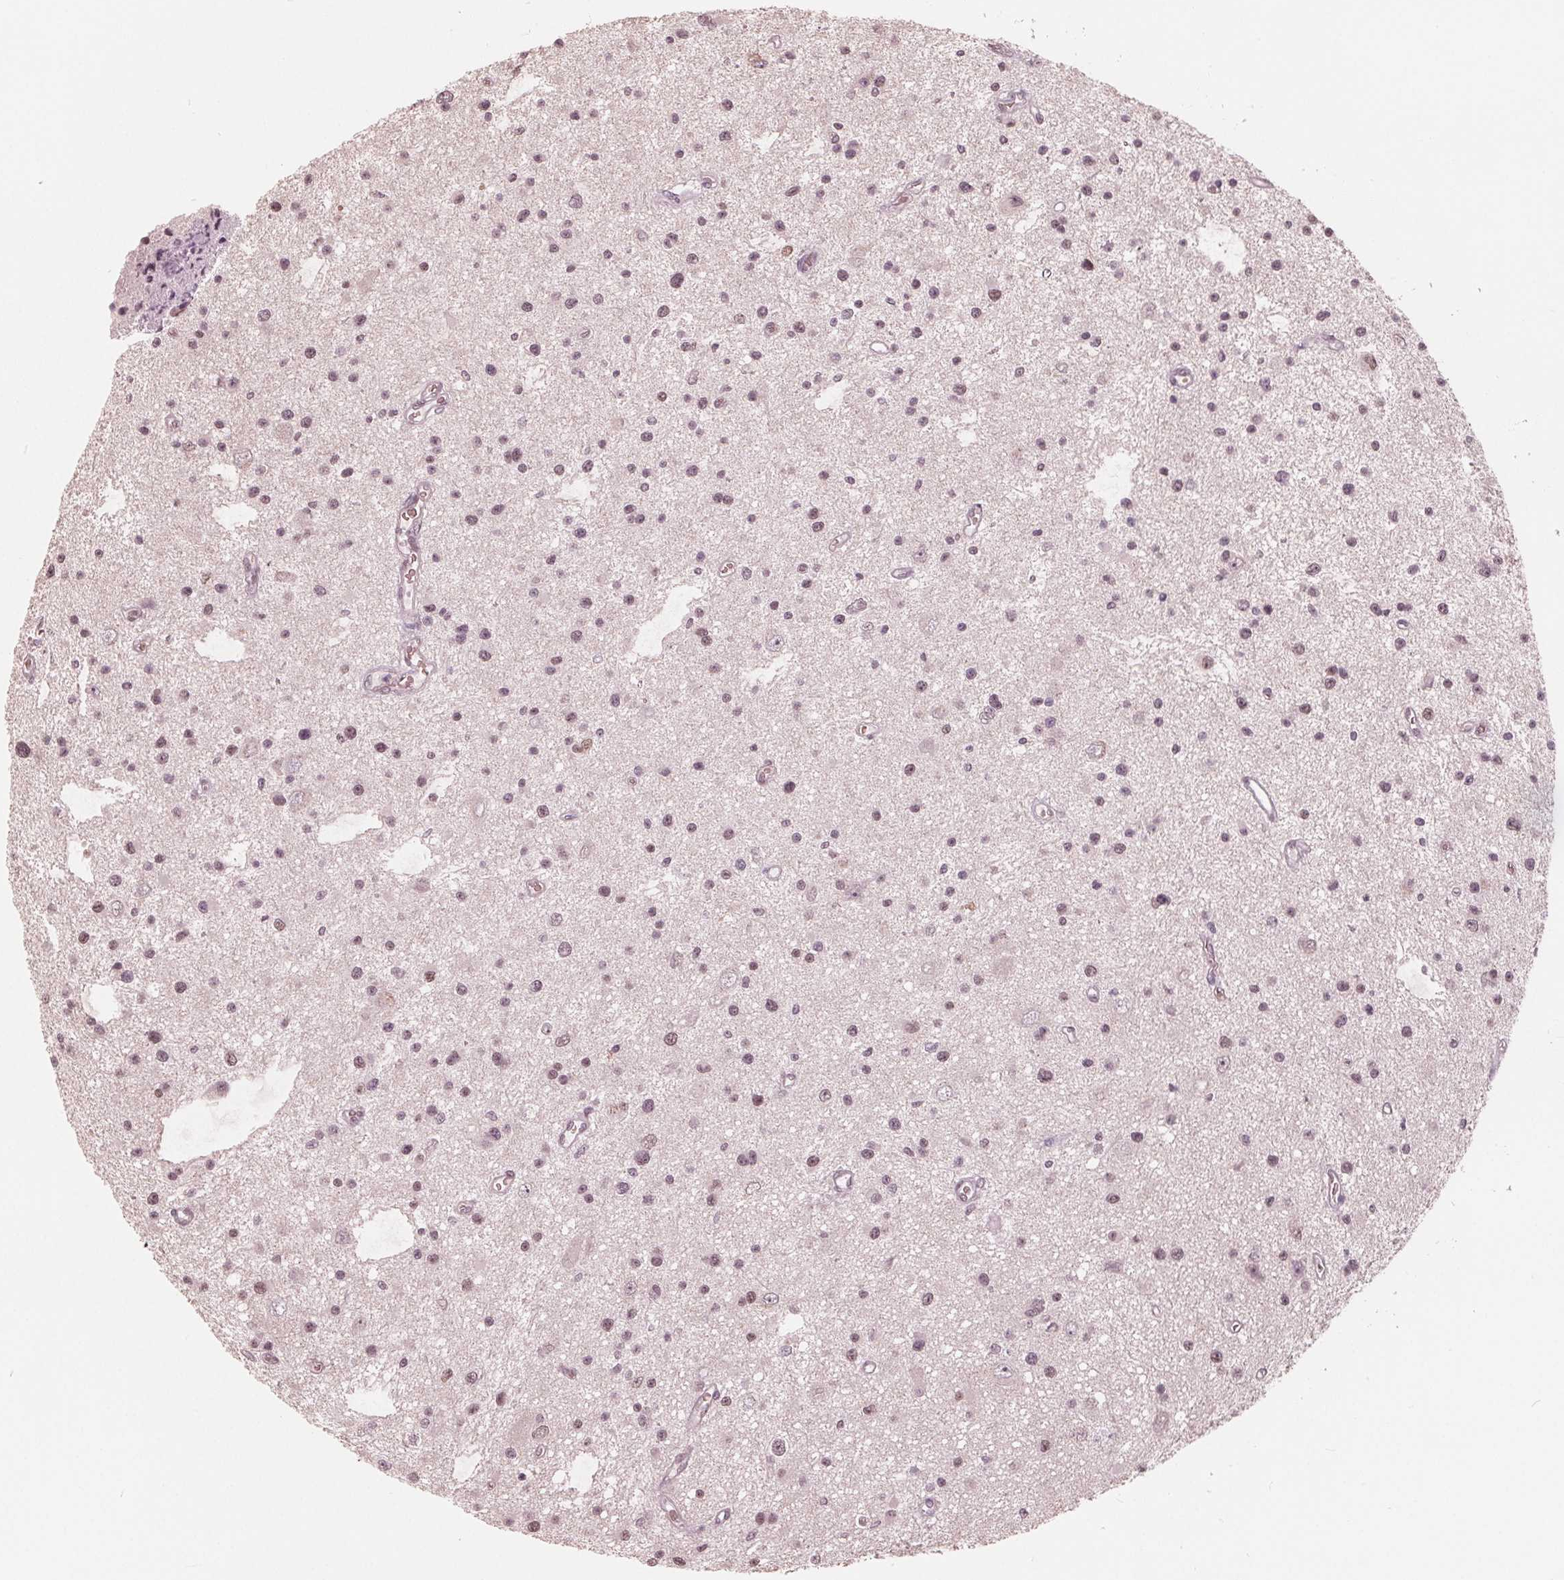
{"staining": {"intensity": "weak", "quantity": "25%-75%", "location": "nuclear"}, "tissue": "glioma", "cell_type": "Tumor cells", "image_type": "cancer", "snomed": [{"axis": "morphology", "description": "Glioma, malignant, Low grade"}, {"axis": "topography", "description": "Brain"}], "caption": "This photomicrograph shows malignant glioma (low-grade) stained with immunohistochemistry to label a protein in brown. The nuclear of tumor cells show weak positivity for the protein. Nuclei are counter-stained blue.", "gene": "HIRIP3", "patient": {"sex": "male", "age": 43}}